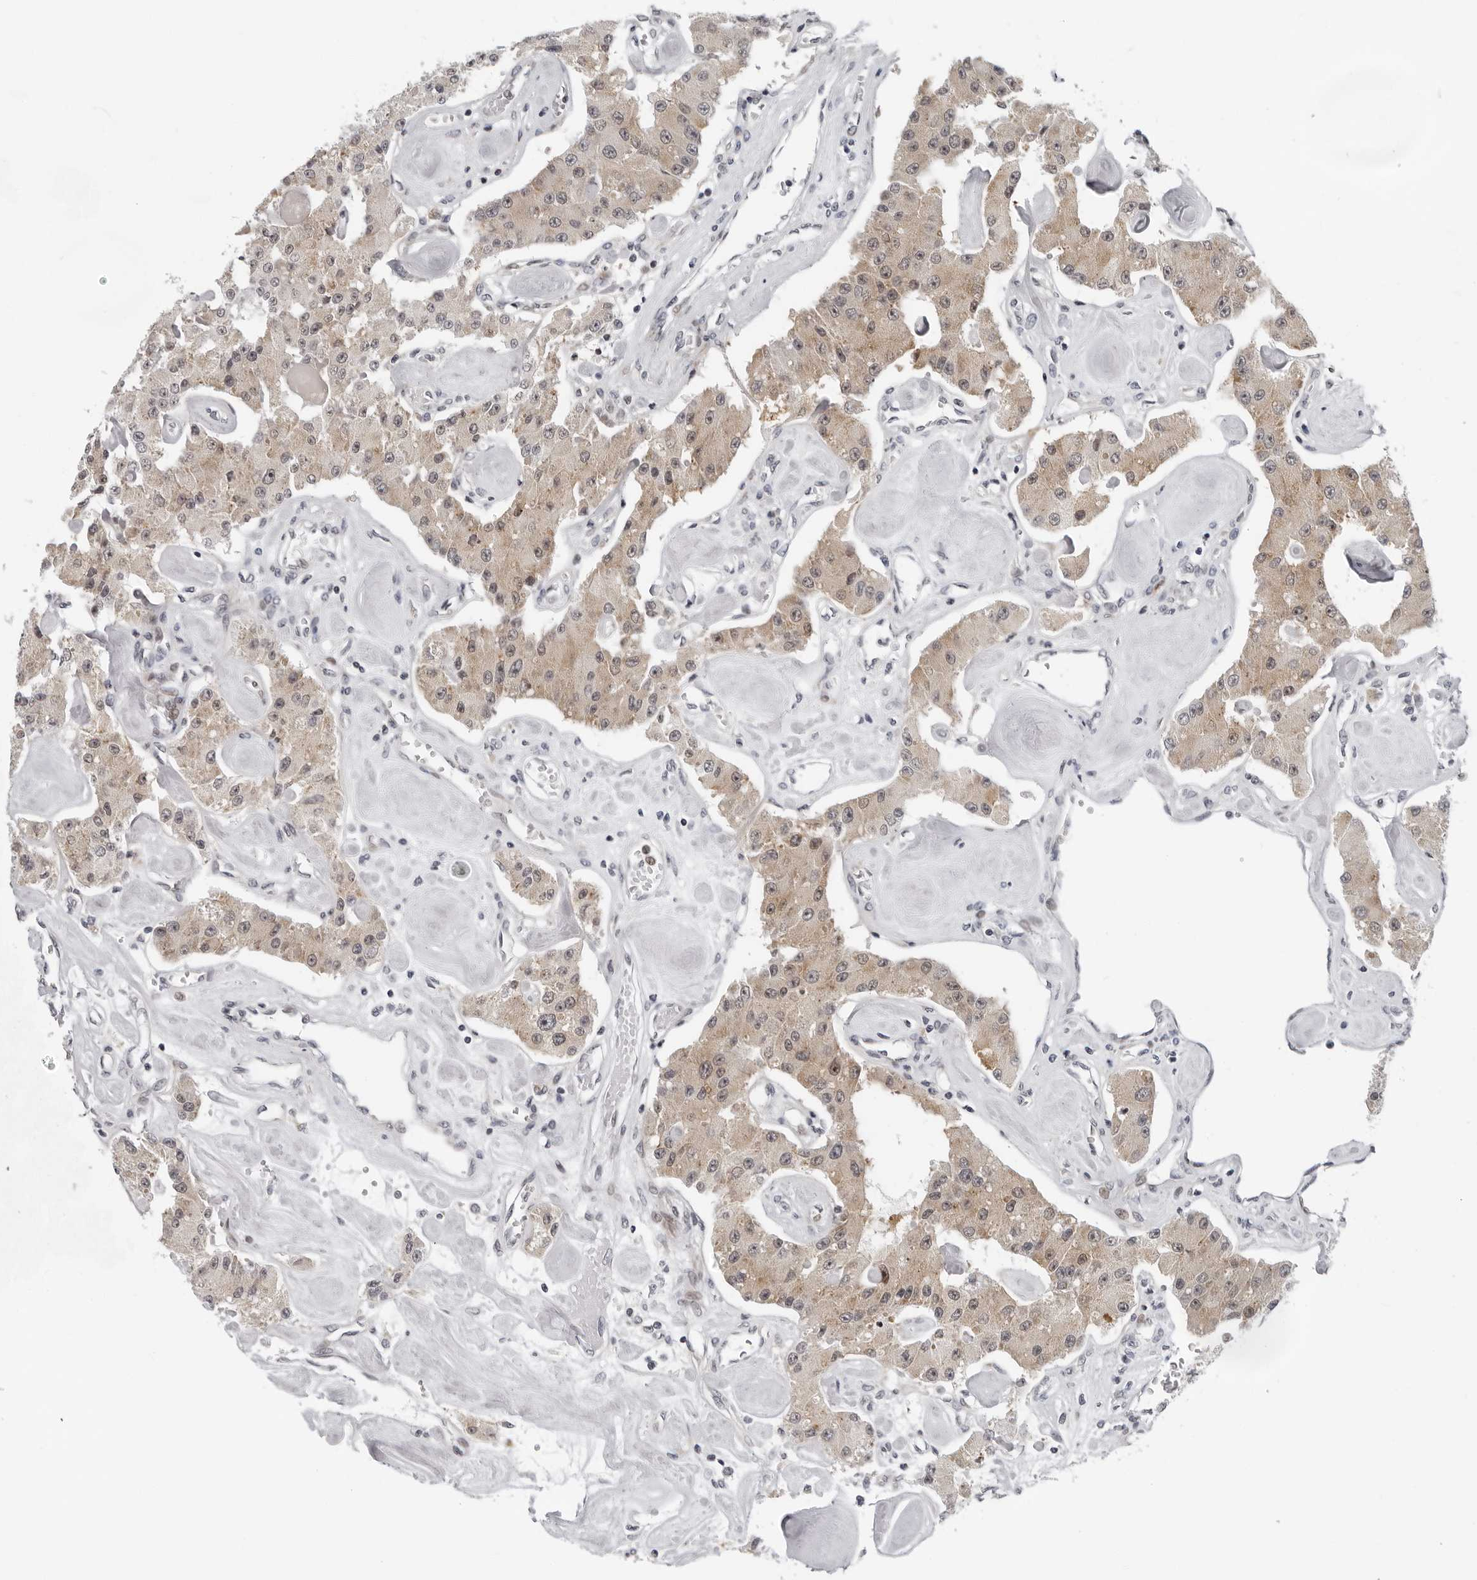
{"staining": {"intensity": "weak", "quantity": ">75%", "location": "cytoplasmic/membranous,nuclear"}, "tissue": "carcinoid", "cell_type": "Tumor cells", "image_type": "cancer", "snomed": [{"axis": "morphology", "description": "Carcinoid, malignant, NOS"}, {"axis": "topography", "description": "Pancreas"}], "caption": "DAB (3,3'-diaminobenzidine) immunohistochemical staining of carcinoid reveals weak cytoplasmic/membranous and nuclear protein positivity in approximately >75% of tumor cells.", "gene": "PIP4K2C", "patient": {"sex": "male", "age": 41}}